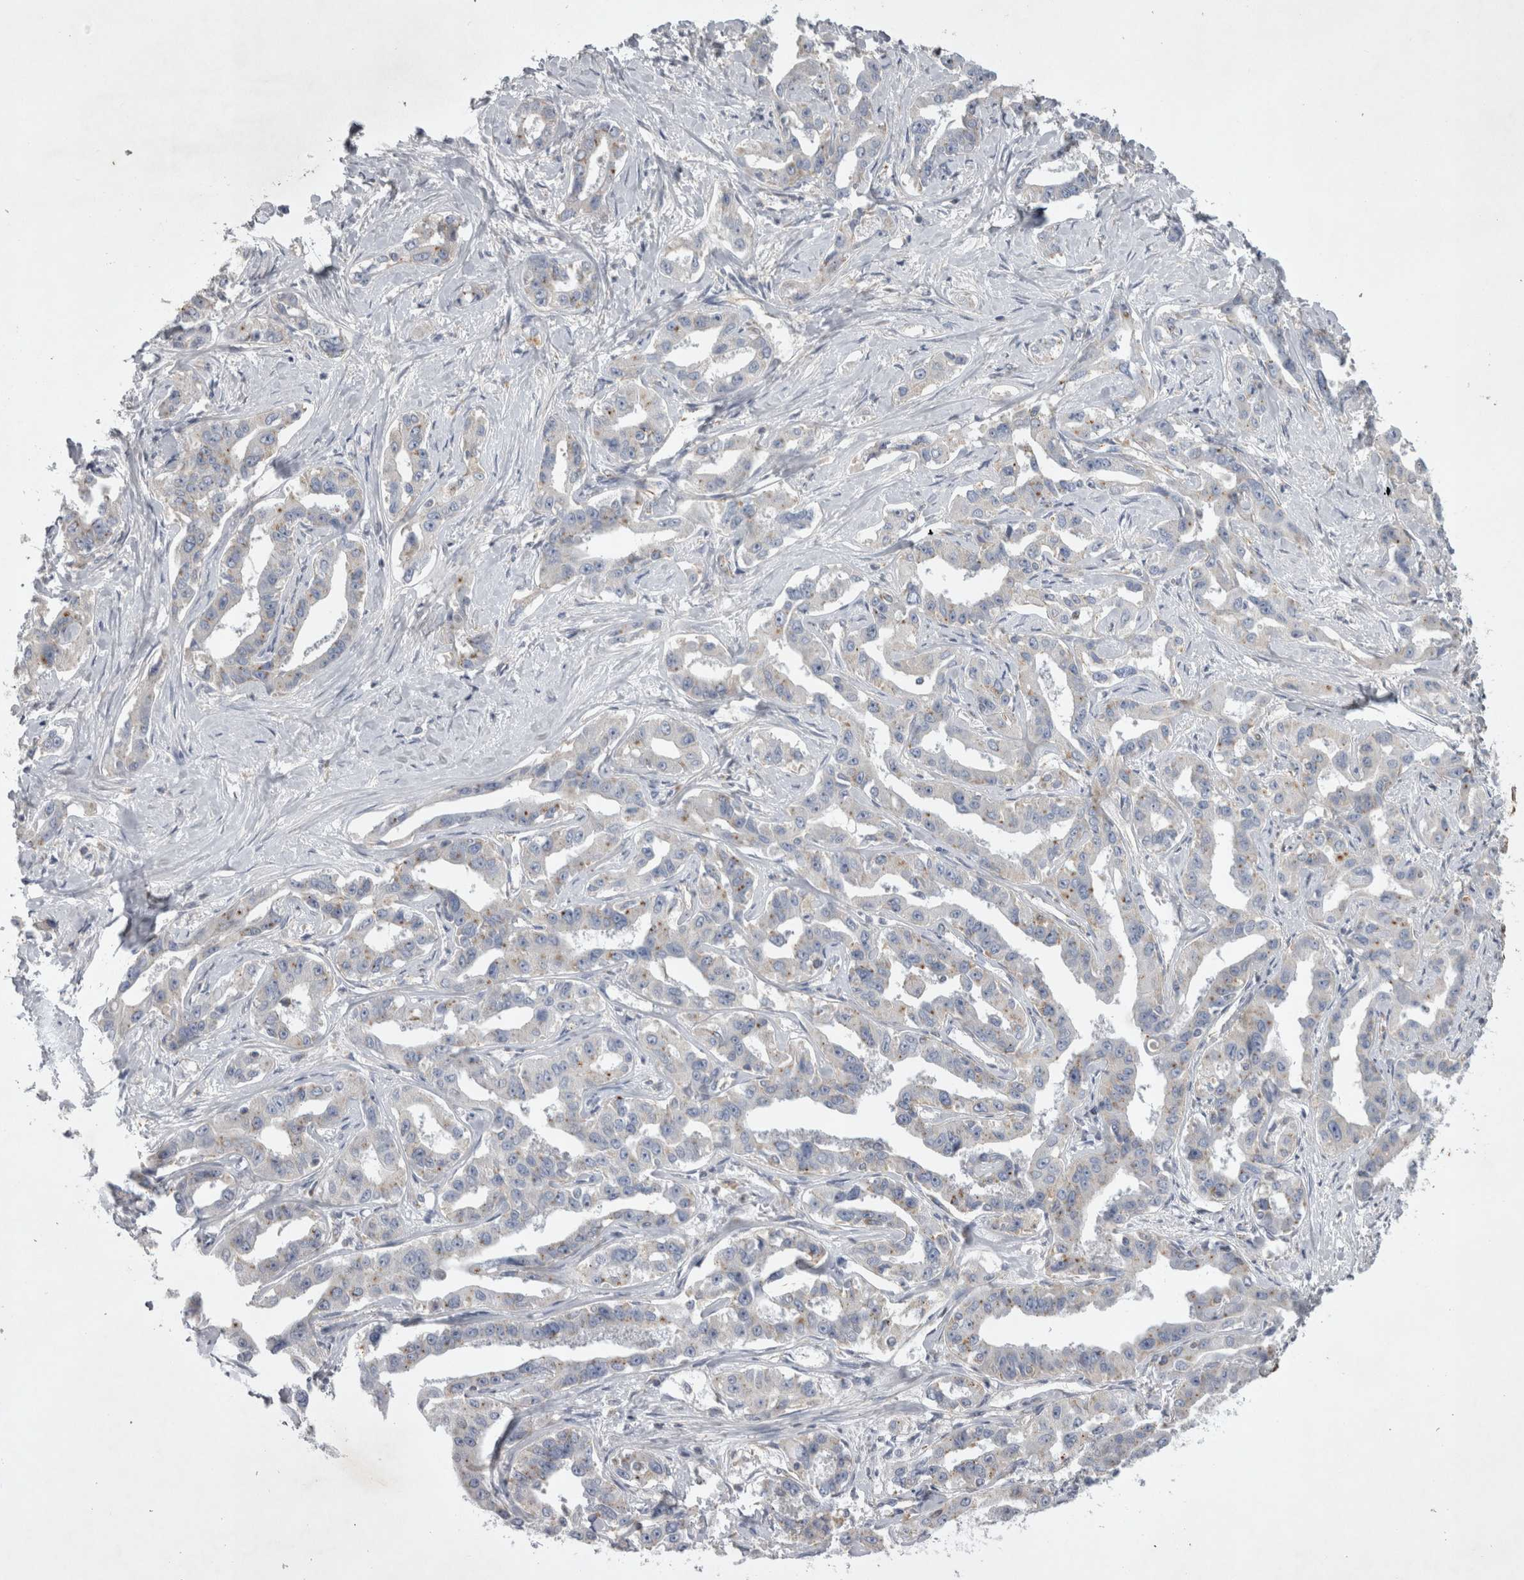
{"staining": {"intensity": "weak", "quantity": "<25%", "location": "cytoplasmic/membranous"}, "tissue": "liver cancer", "cell_type": "Tumor cells", "image_type": "cancer", "snomed": [{"axis": "morphology", "description": "Cholangiocarcinoma"}, {"axis": "topography", "description": "Liver"}], "caption": "This is a image of immunohistochemistry staining of liver cancer (cholangiocarcinoma), which shows no staining in tumor cells.", "gene": "STRADB", "patient": {"sex": "male", "age": 59}}